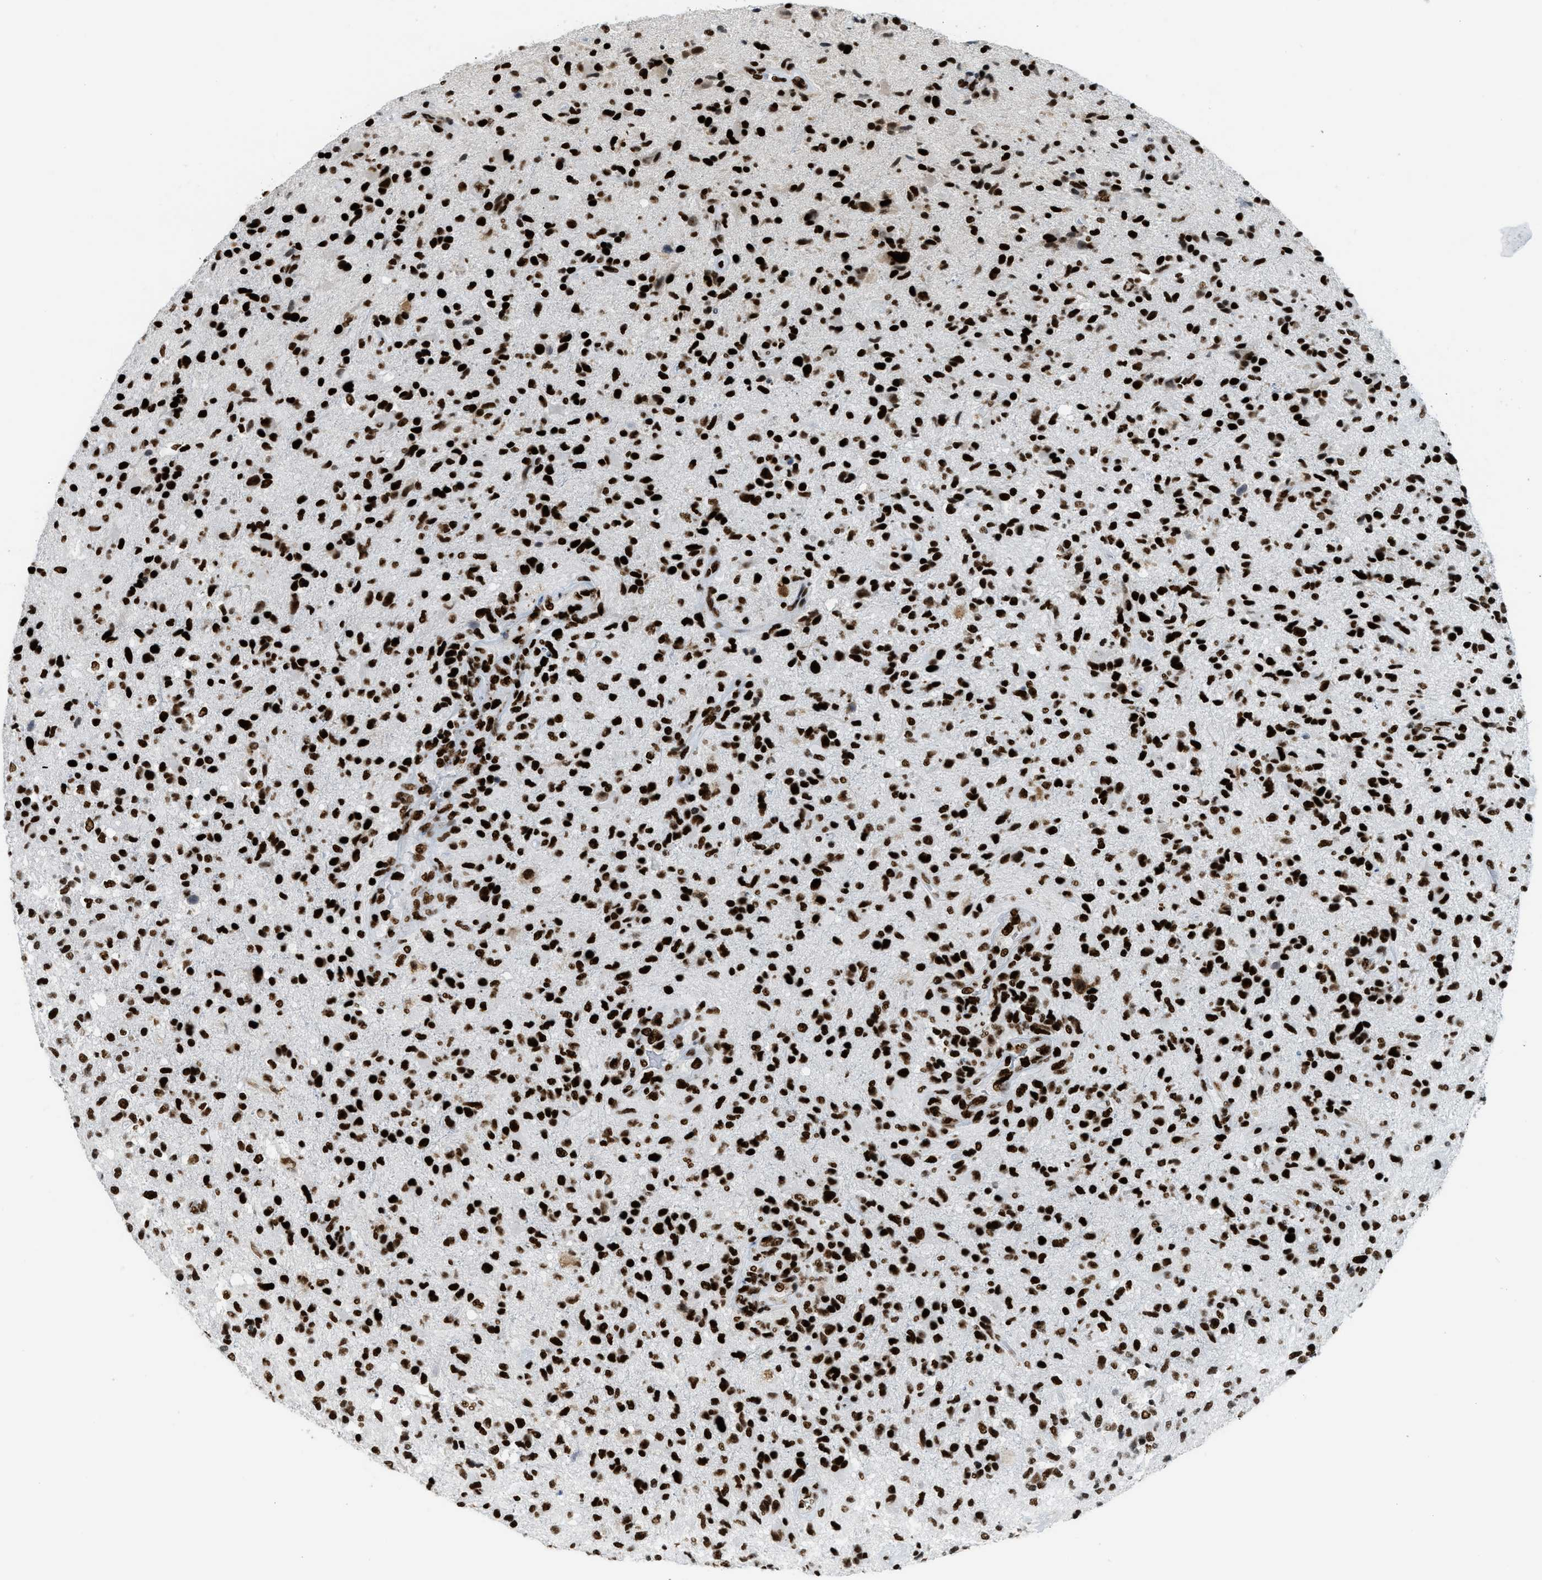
{"staining": {"intensity": "strong", "quantity": ">75%", "location": "nuclear"}, "tissue": "glioma", "cell_type": "Tumor cells", "image_type": "cancer", "snomed": [{"axis": "morphology", "description": "Glioma, malignant, High grade"}, {"axis": "topography", "description": "Brain"}], "caption": "Immunohistochemical staining of glioma exhibits high levels of strong nuclear protein staining in about >75% of tumor cells.", "gene": "PIF1", "patient": {"sex": "male", "age": 72}}